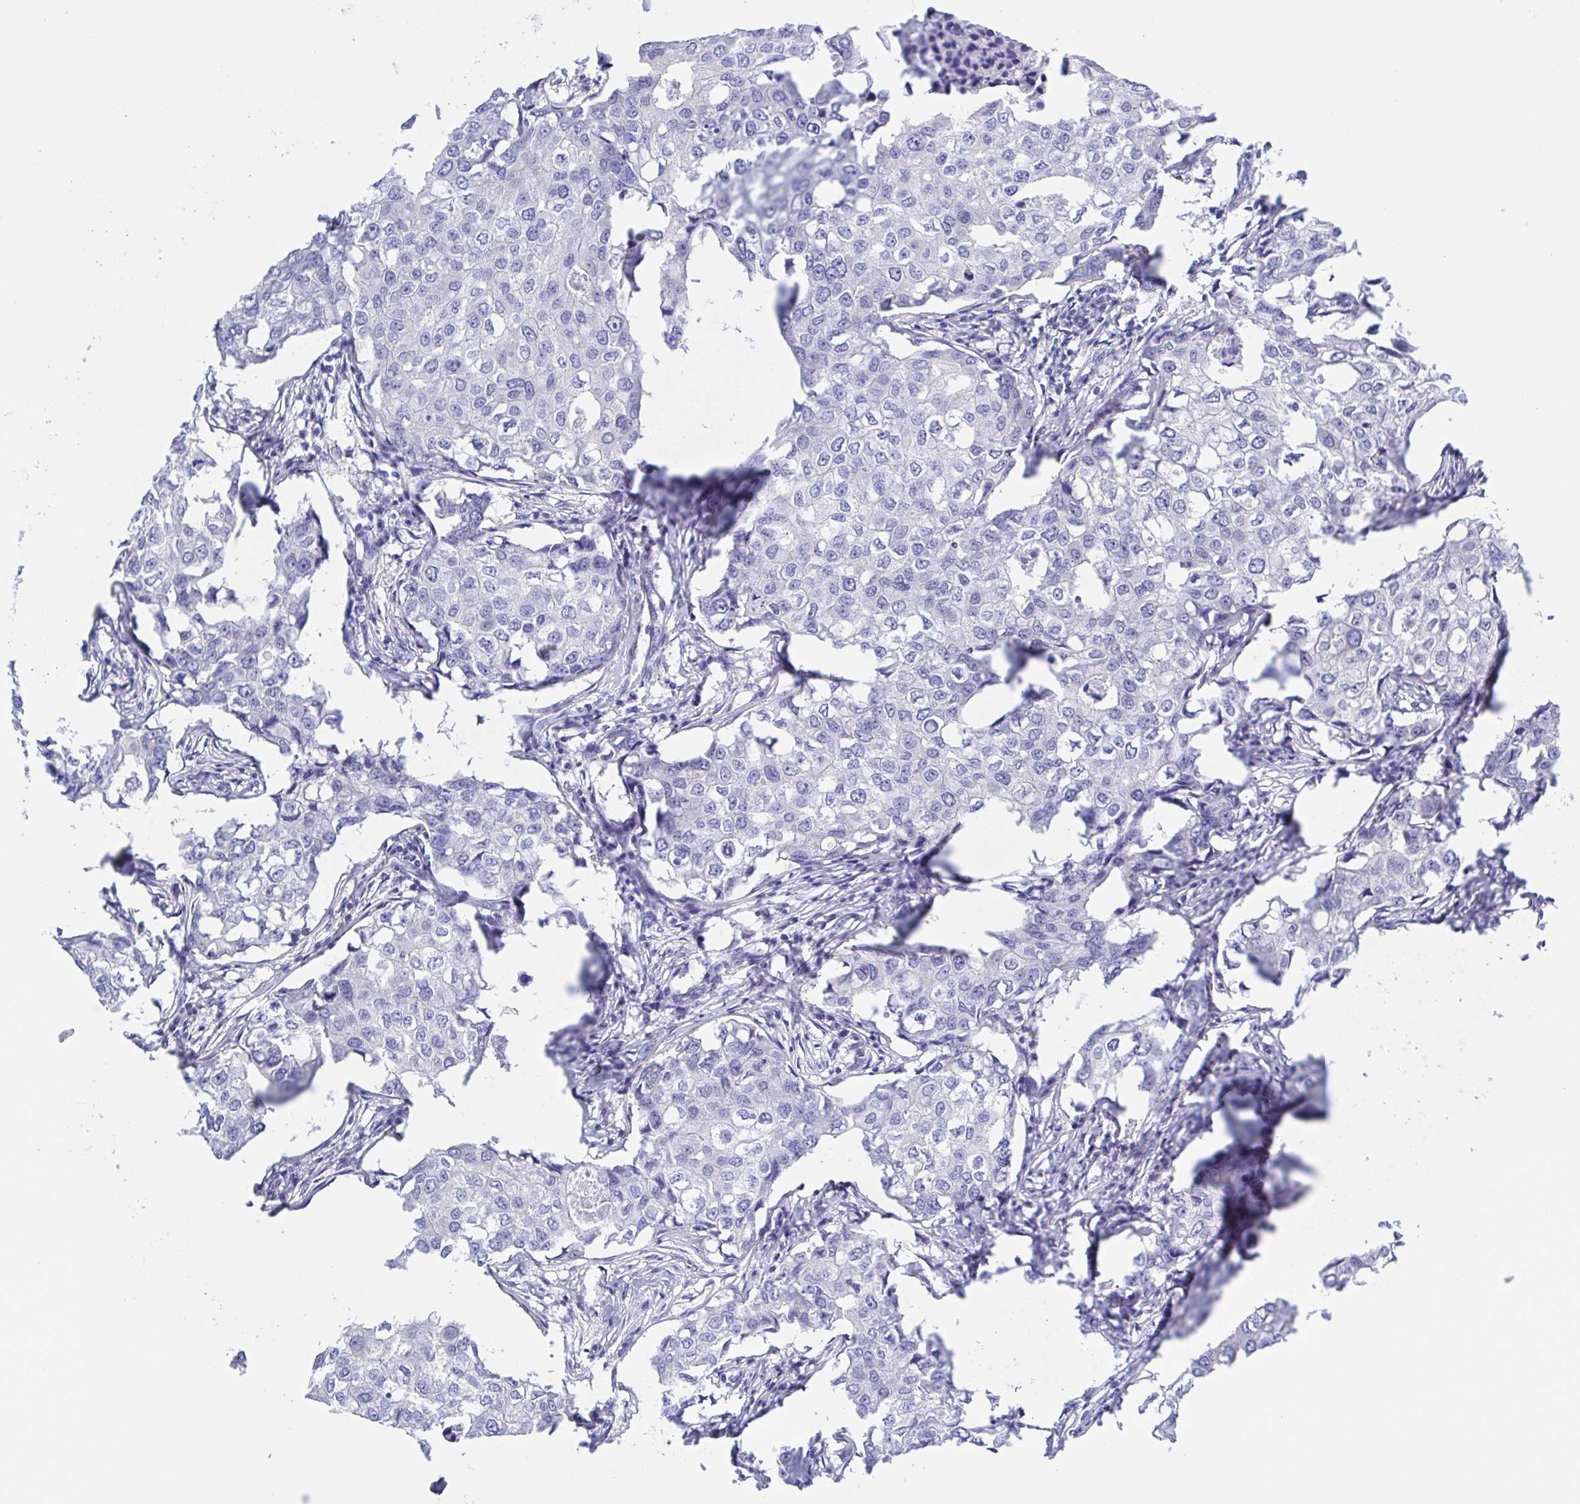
{"staining": {"intensity": "negative", "quantity": "none", "location": "none"}, "tissue": "breast cancer", "cell_type": "Tumor cells", "image_type": "cancer", "snomed": [{"axis": "morphology", "description": "Duct carcinoma"}, {"axis": "topography", "description": "Breast"}], "caption": "A micrograph of human invasive ductal carcinoma (breast) is negative for staining in tumor cells.", "gene": "MUCL3", "patient": {"sex": "female", "age": 27}}